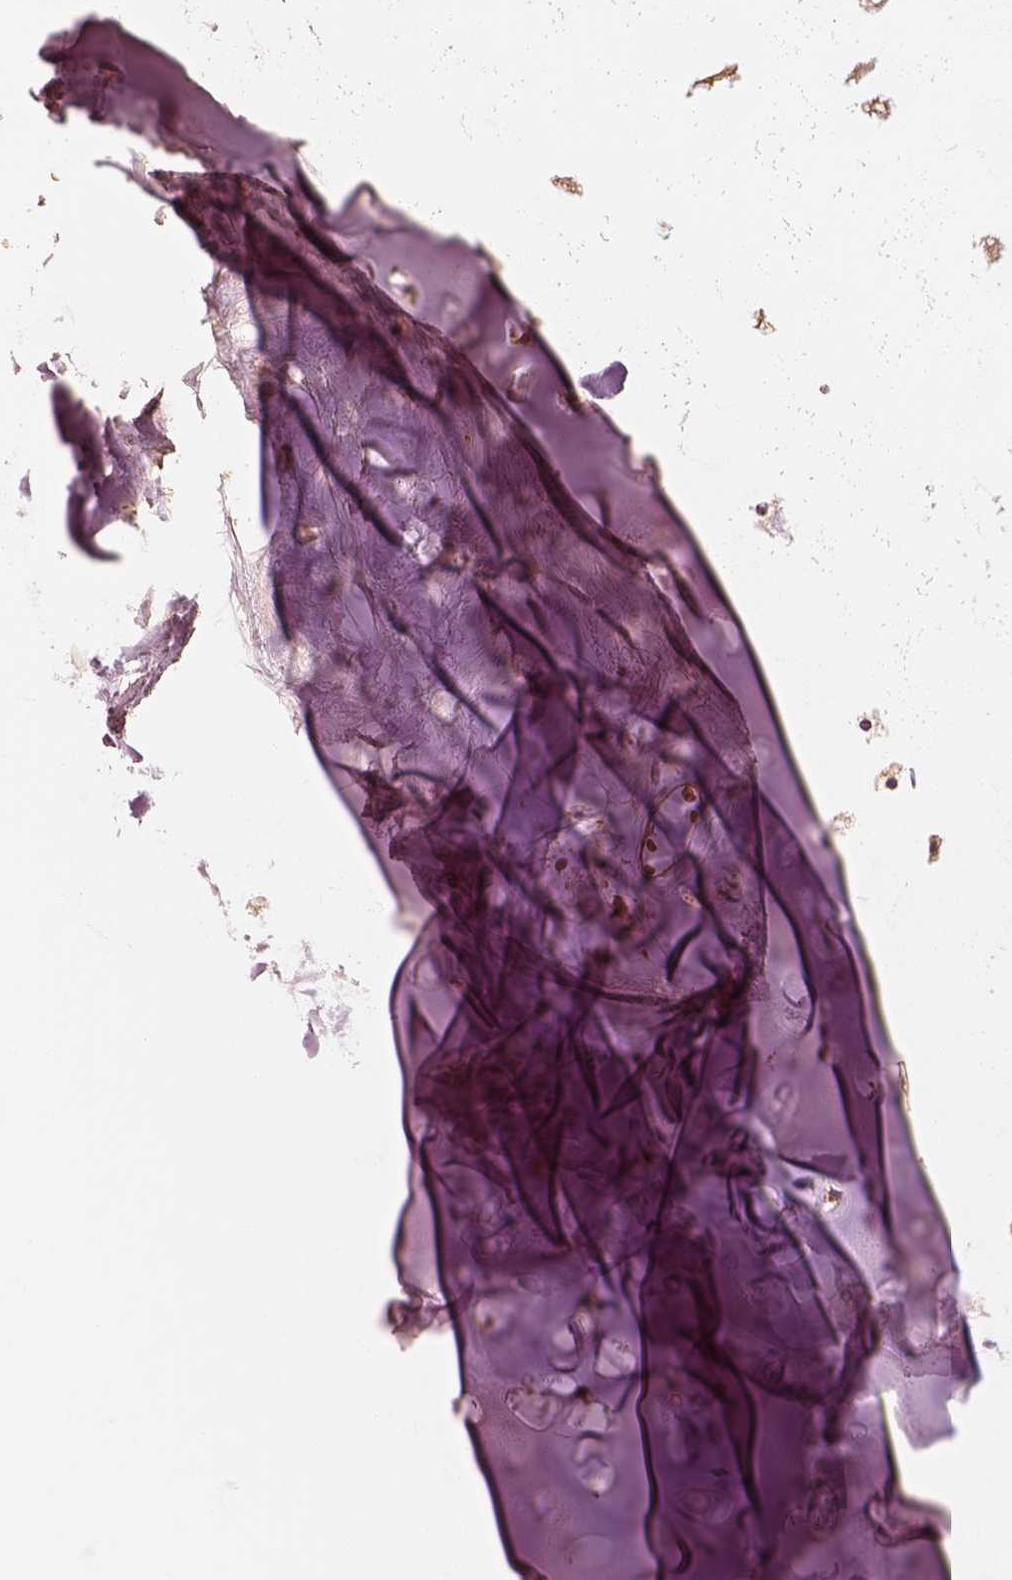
{"staining": {"intensity": "weak", "quantity": ">75%", "location": "cytoplasmic/membranous"}, "tissue": "soft tissue", "cell_type": "Chondrocytes", "image_type": "normal", "snomed": [{"axis": "morphology", "description": "Normal tissue, NOS"}, {"axis": "morphology", "description": "Squamous cell carcinoma, NOS"}, {"axis": "topography", "description": "Cartilage tissue"}, {"axis": "topography", "description": "Lung"}], "caption": "This is an image of IHC staining of normal soft tissue, which shows weak expression in the cytoplasmic/membranous of chondrocytes.", "gene": "FSCN1", "patient": {"sex": "male", "age": 66}}